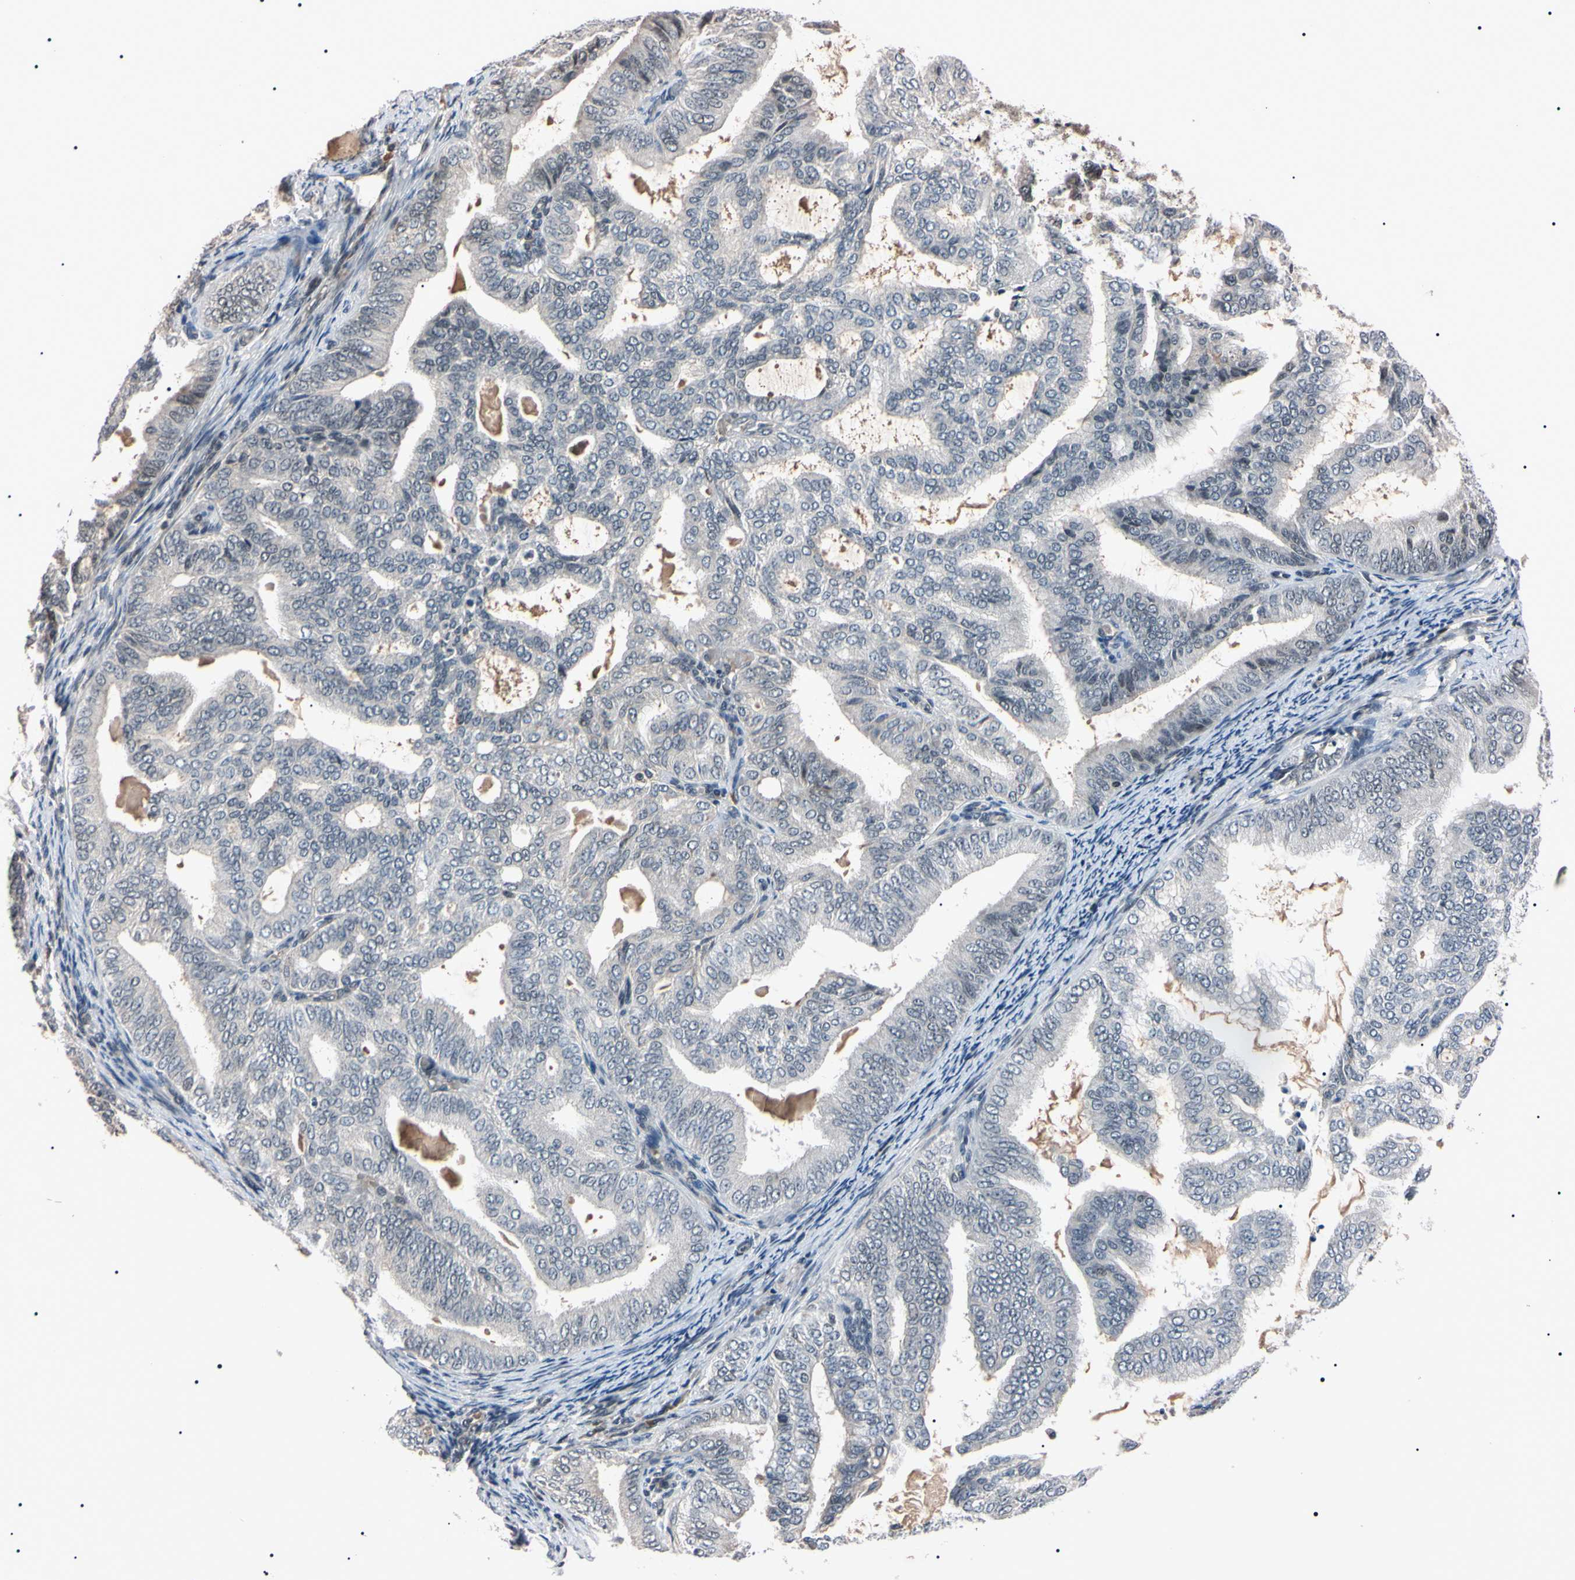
{"staining": {"intensity": "strong", "quantity": "<25%", "location": "nuclear"}, "tissue": "endometrial cancer", "cell_type": "Tumor cells", "image_type": "cancer", "snomed": [{"axis": "morphology", "description": "Adenocarcinoma, NOS"}, {"axis": "topography", "description": "Endometrium"}], "caption": "Protein expression analysis of endometrial adenocarcinoma displays strong nuclear staining in about <25% of tumor cells.", "gene": "YY1", "patient": {"sex": "female", "age": 58}}